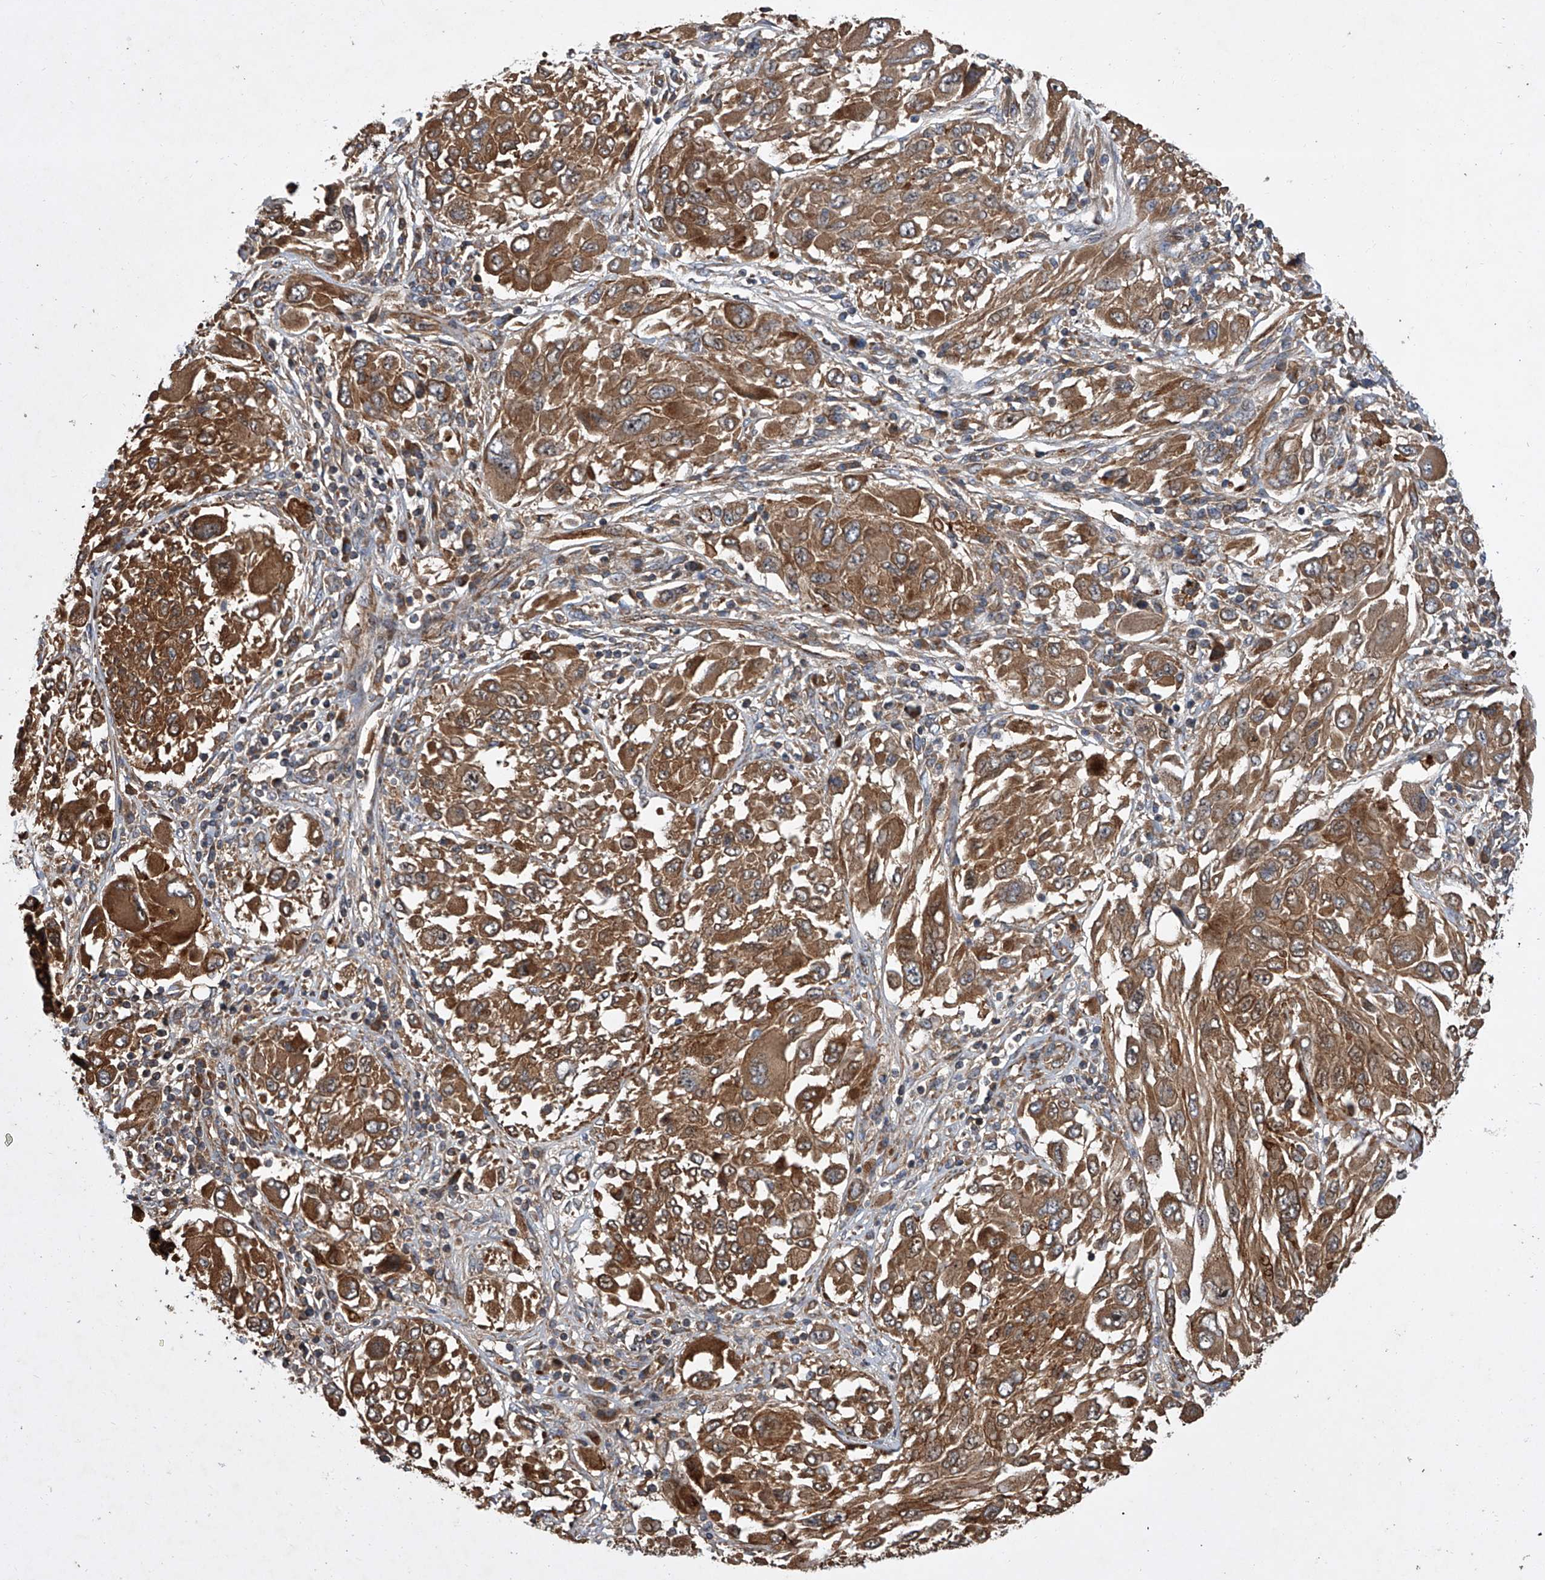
{"staining": {"intensity": "moderate", "quantity": ">75%", "location": "cytoplasmic/membranous"}, "tissue": "melanoma", "cell_type": "Tumor cells", "image_type": "cancer", "snomed": [{"axis": "morphology", "description": "Malignant melanoma, NOS"}, {"axis": "topography", "description": "Skin"}], "caption": "Immunohistochemical staining of malignant melanoma shows moderate cytoplasmic/membranous protein expression in about >75% of tumor cells. Immunohistochemistry (ihc) stains the protein in brown and the nuclei are stained blue.", "gene": "USP47", "patient": {"sex": "female", "age": 91}}